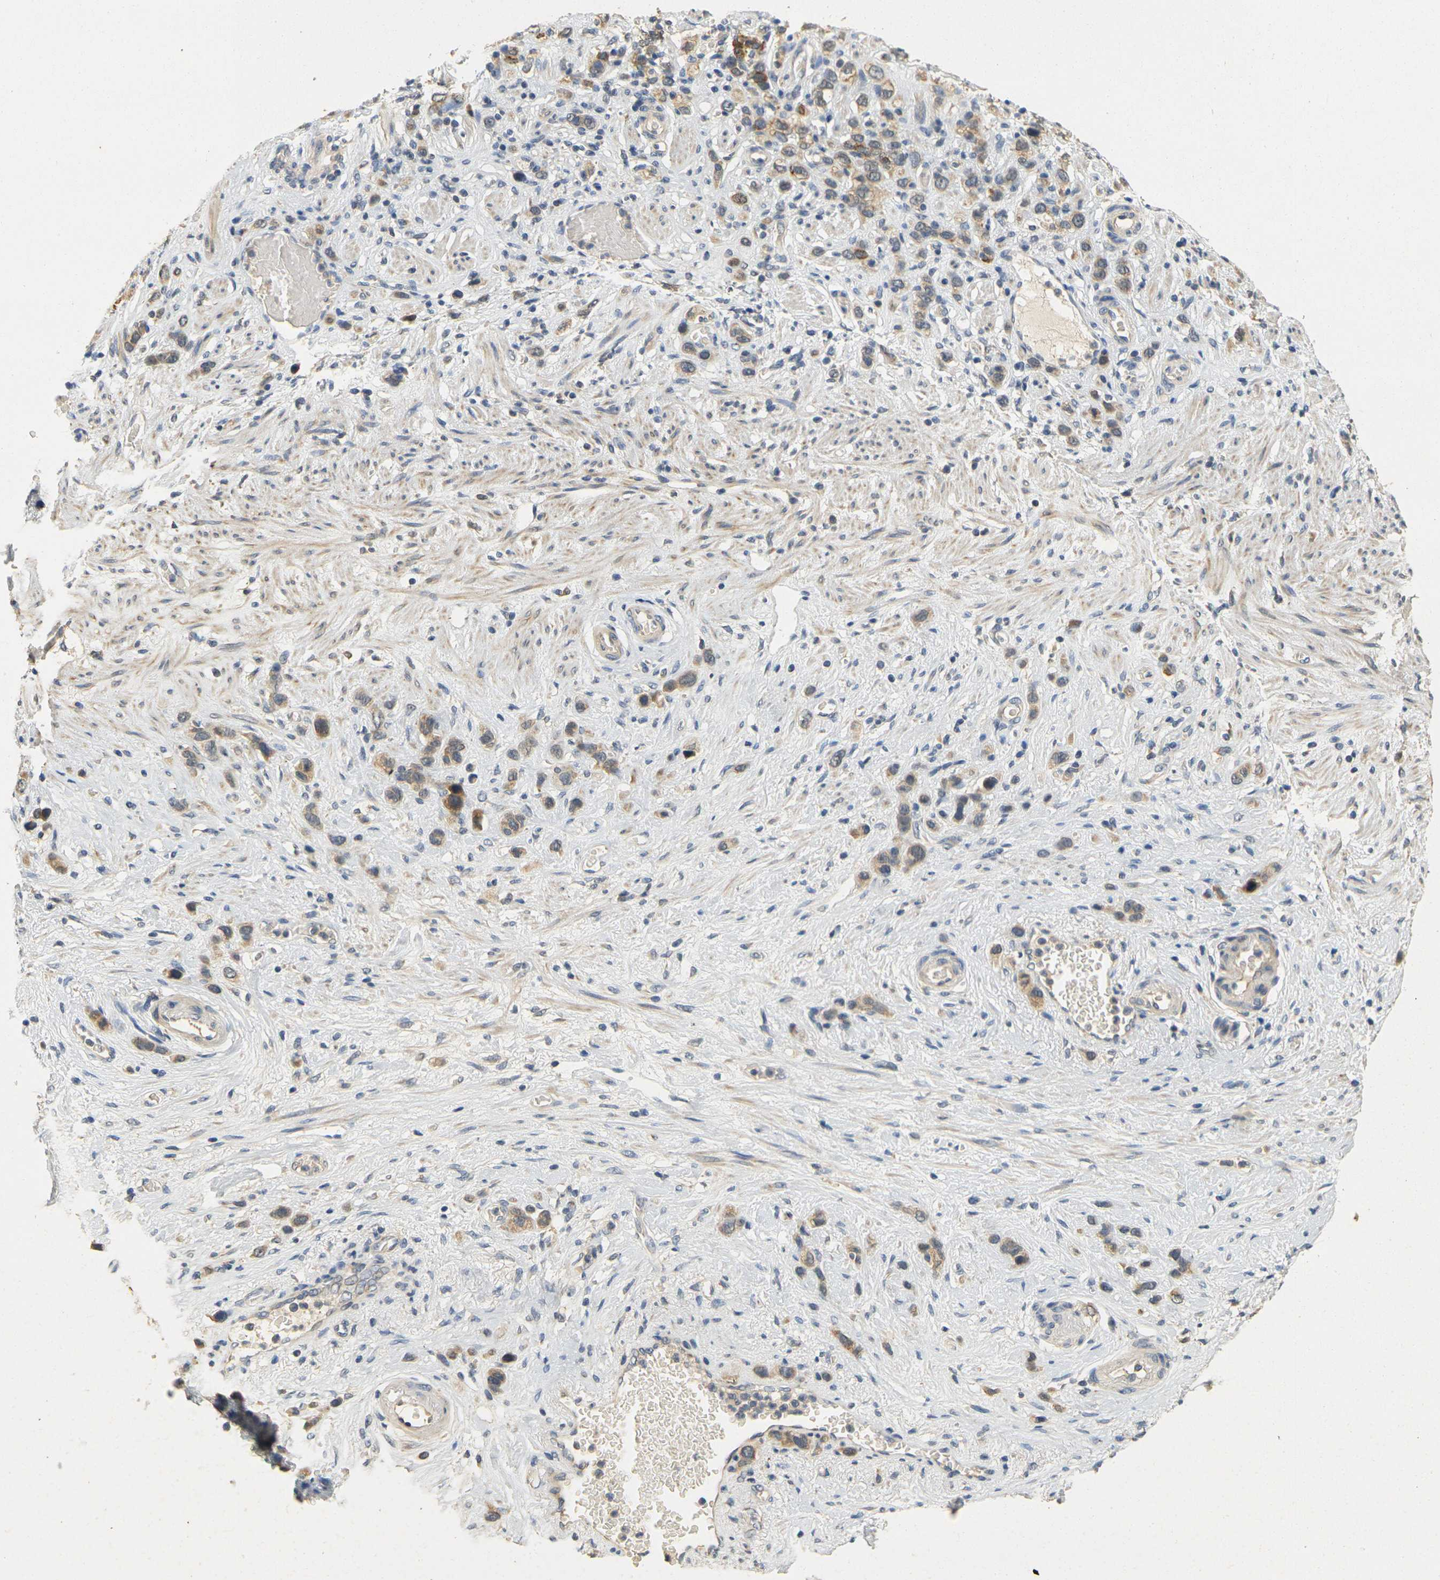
{"staining": {"intensity": "weak", "quantity": ">75%", "location": "cytoplasmic/membranous"}, "tissue": "stomach cancer", "cell_type": "Tumor cells", "image_type": "cancer", "snomed": [{"axis": "morphology", "description": "Adenocarcinoma, NOS"}, {"axis": "morphology", "description": "Adenocarcinoma, High grade"}, {"axis": "topography", "description": "Stomach, upper"}, {"axis": "topography", "description": "Stomach, lower"}], "caption": "Immunohistochemical staining of adenocarcinoma (high-grade) (stomach) exhibits low levels of weak cytoplasmic/membranous protein expression in approximately >75% of tumor cells.", "gene": "GDAP1", "patient": {"sex": "female", "age": 65}}